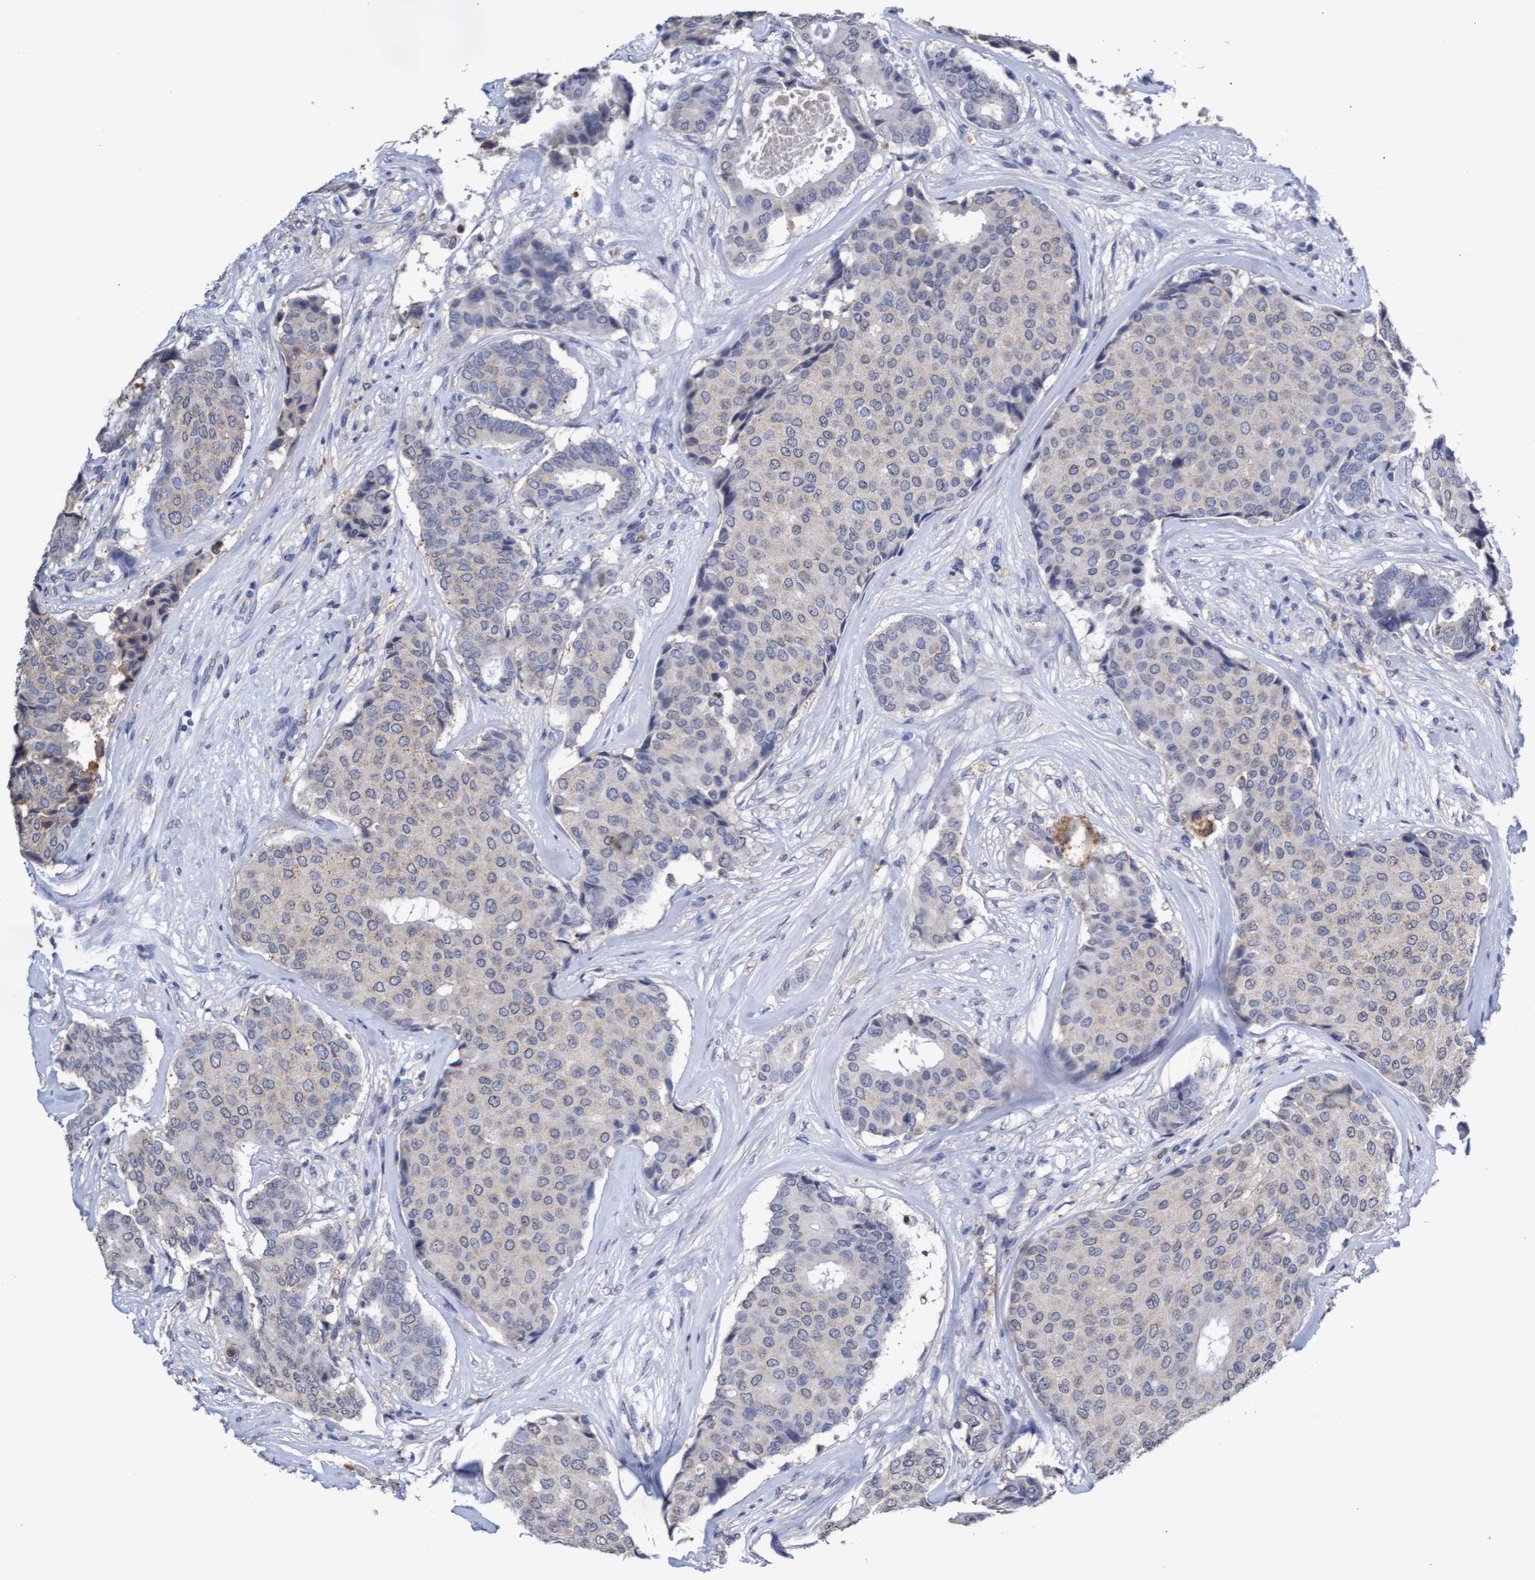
{"staining": {"intensity": "negative", "quantity": "none", "location": "none"}, "tissue": "breast cancer", "cell_type": "Tumor cells", "image_type": "cancer", "snomed": [{"axis": "morphology", "description": "Duct carcinoma"}, {"axis": "topography", "description": "Breast"}], "caption": "There is no significant expression in tumor cells of invasive ductal carcinoma (breast).", "gene": "GPR39", "patient": {"sex": "female", "age": 75}}